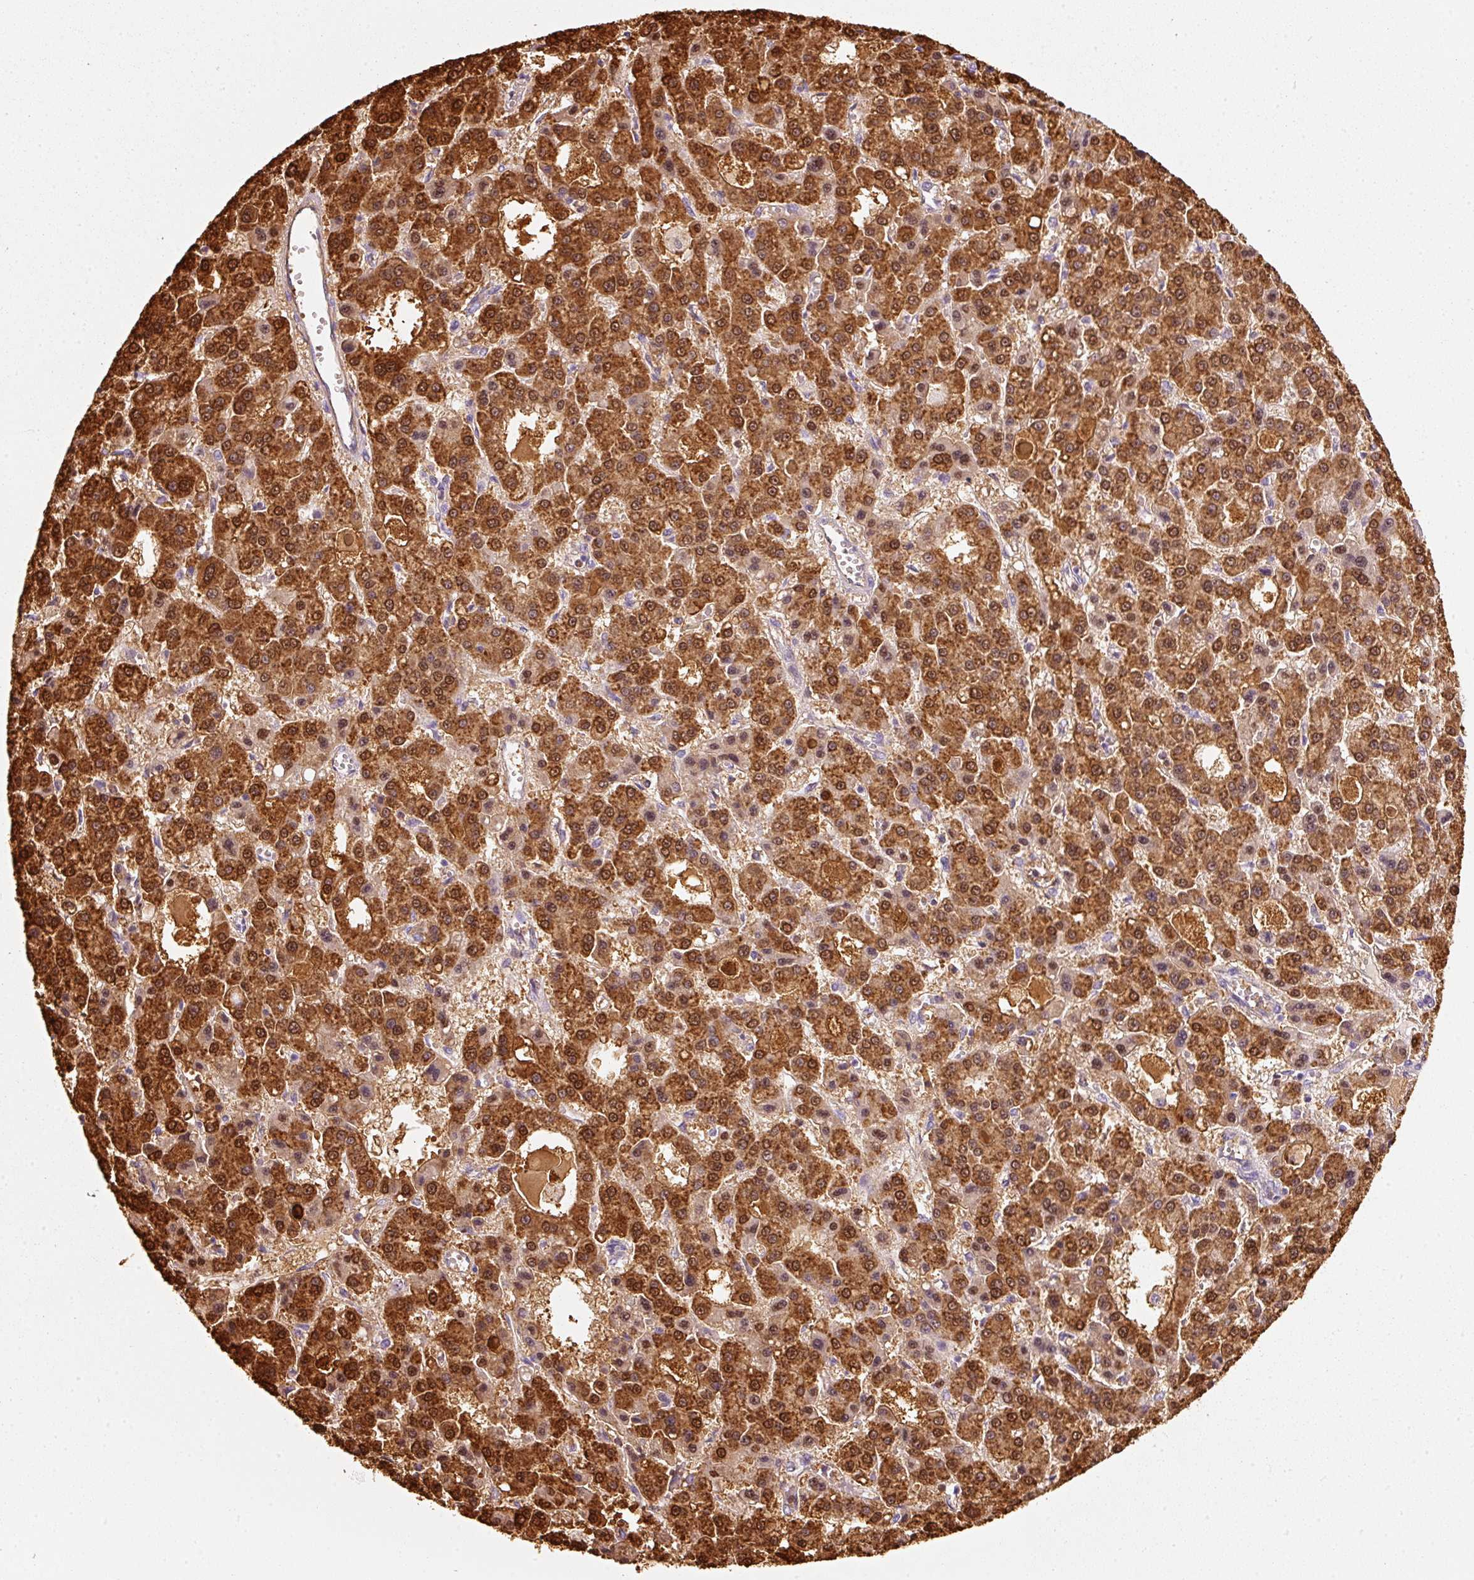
{"staining": {"intensity": "strong", "quantity": ">75%", "location": "cytoplasmic/membranous,nuclear"}, "tissue": "liver cancer", "cell_type": "Tumor cells", "image_type": "cancer", "snomed": [{"axis": "morphology", "description": "Carcinoma, Hepatocellular, NOS"}, {"axis": "topography", "description": "Liver"}], "caption": "Immunohistochemical staining of human liver cancer (hepatocellular carcinoma) reveals high levels of strong cytoplasmic/membranous and nuclear protein expression in approximately >75% of tumor cells. Ihc stains the protein of interest in brown and the nuclei are stained blue.", "gene": "IQGAP2", "patient": {"sex": "male", "age": 70}}